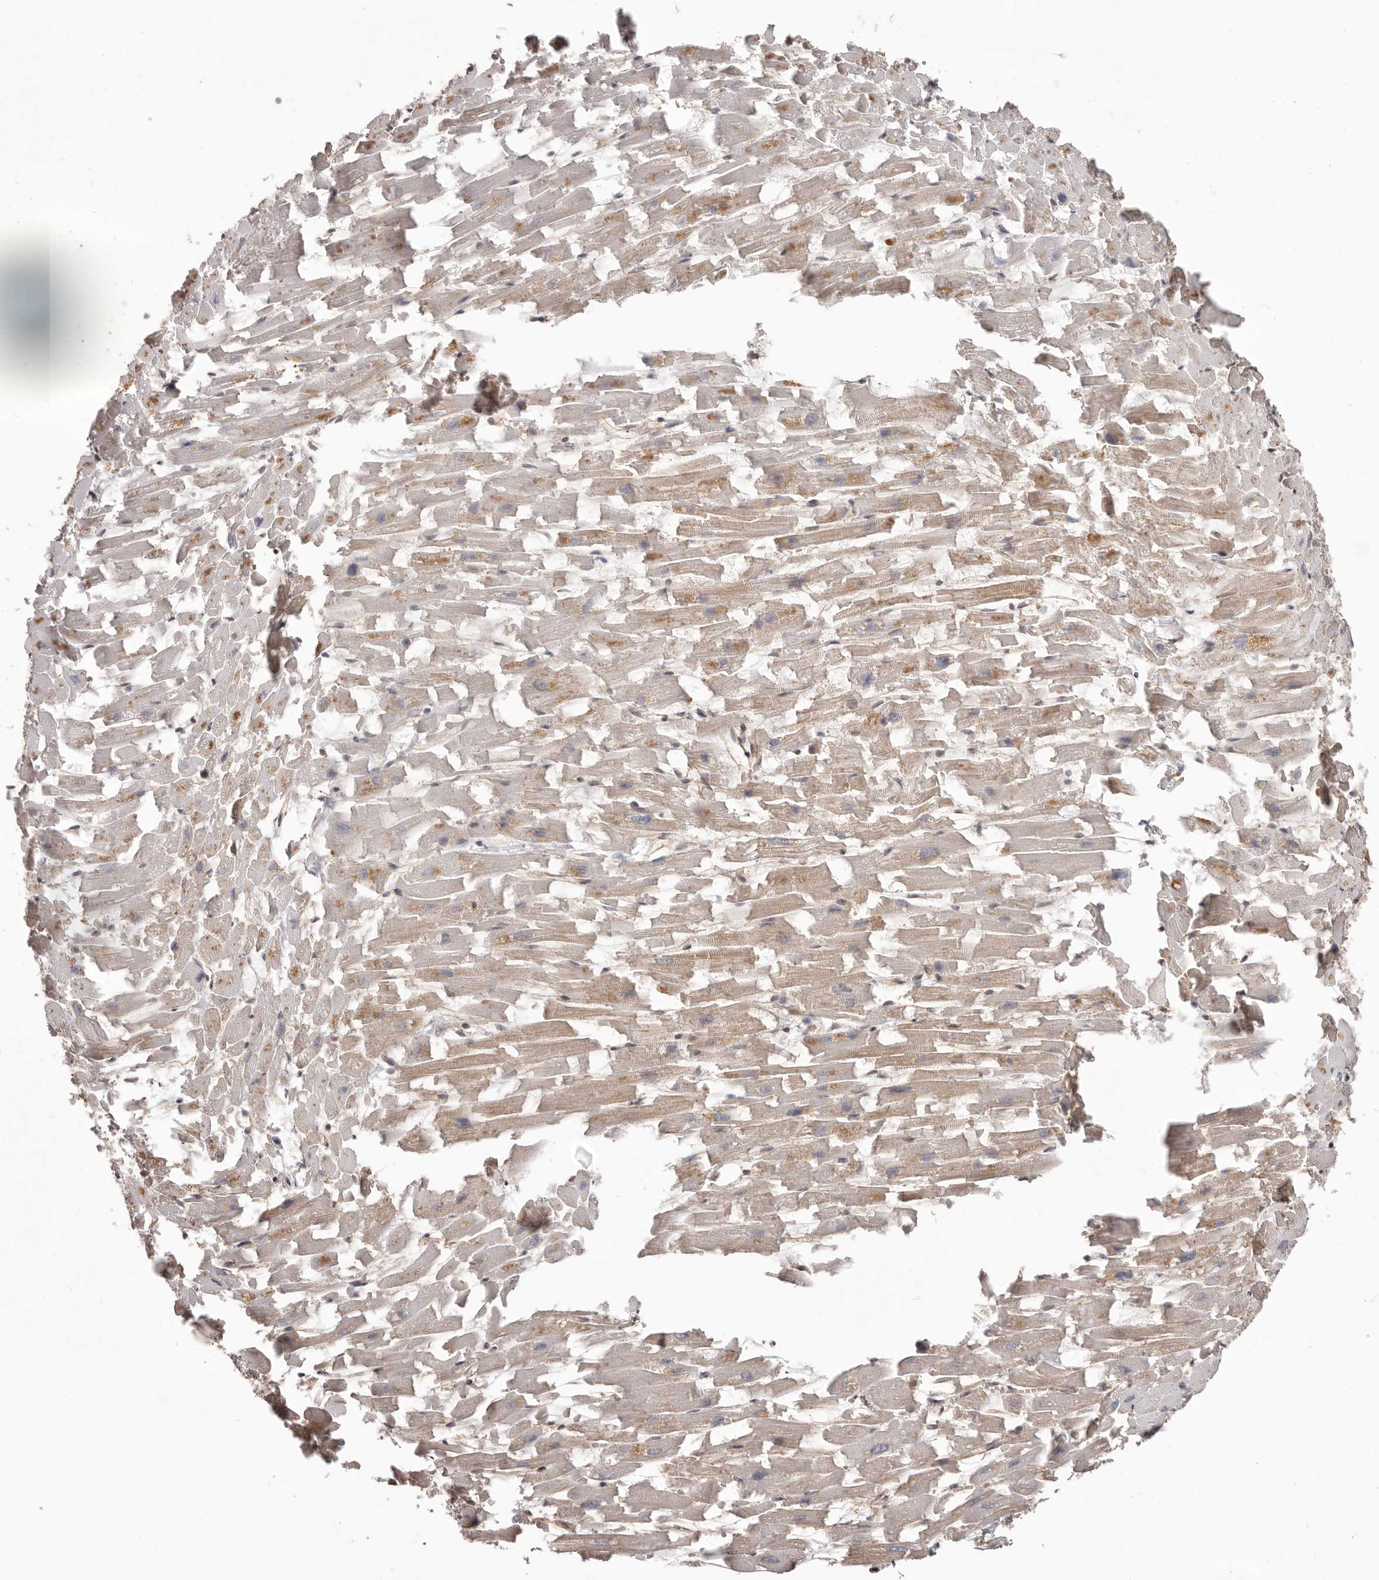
{"staining": {"intensity": "weak", "quantity": ">75%", "location": "cytoplasmic/membranous"}, "tissue": "heart muscle", "cell_type": "Cardiomyocytes", "image_type": "normal", "snomed": [{"axis": "morphology", "description": "Normal tissue, NOS"}, {"axis": "topography", "description": "Heart"}], "caption": "Cardiomyocytes display weak cytoplasmic/membranous expression in about >75% of cells in benign heart muscle.", "gene": "NFKBIA", "patient": {"sex": "female", "age": 64}}